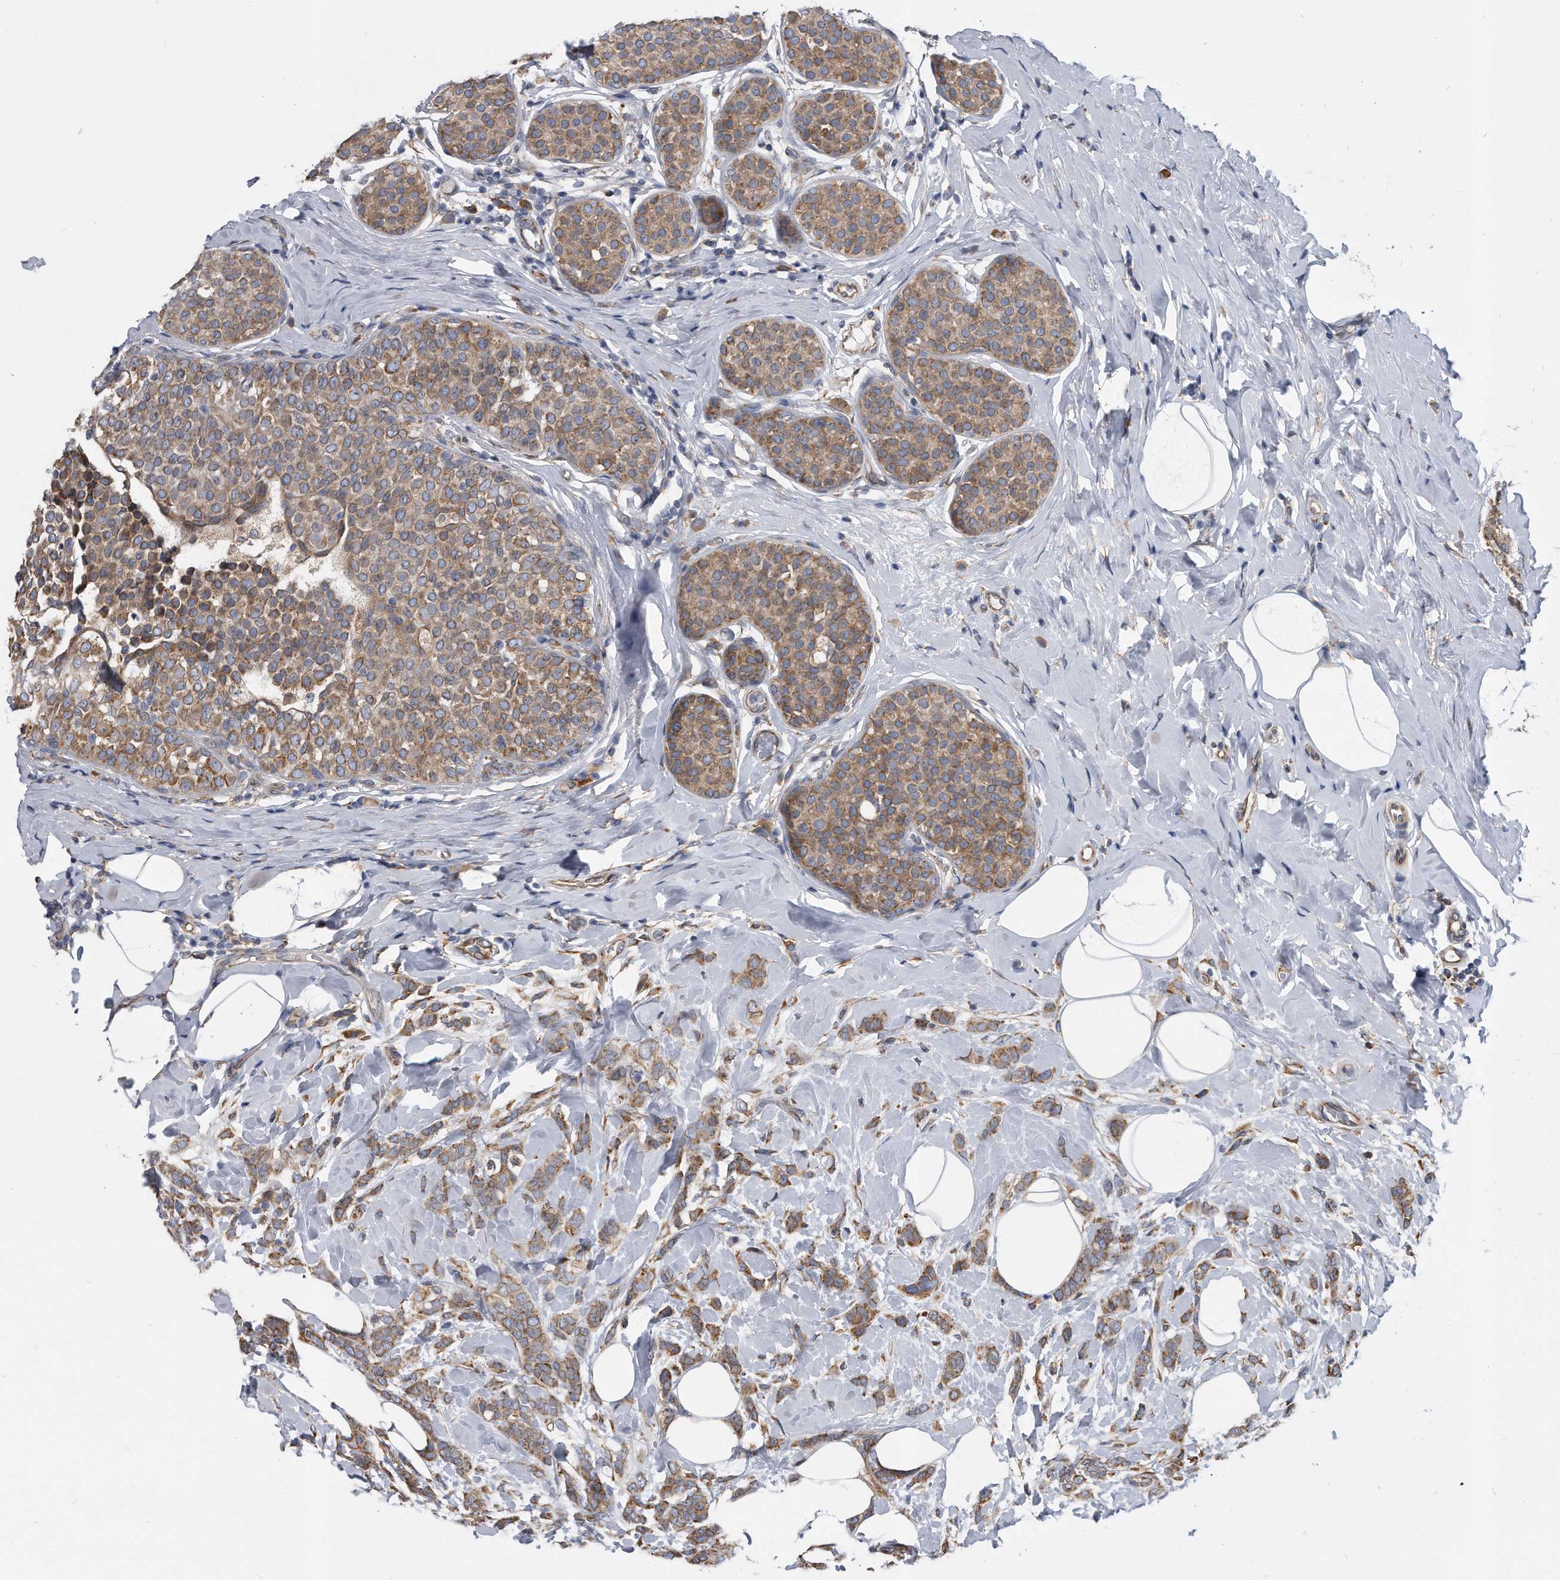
{"staining": {"intensity": "moderate", "quantity": ">75%", "location": "cytoplasmic/membranous"}, "tissue": "breast cancer", "cell_type": "Tumor cells", "image_type": "cancer", "snomed": [{"axis": "morphology", "description": "Lobular carcinoma, in situ"}, {"axis": "morphology", "description": "Lobular carcinoma"}, {"axis": "topography", "description": "Breast"}], "caption": "Lobular carcinoma (breast) stained with DAB (3,3'-diaminobenzidine) IHC demonstrates medium levels of moderate cytoplasmic/membranous expression in approximately >75% of tumor cells.", "gene": "CCDC47", "patient": {"sex": "female", "age": 41}}